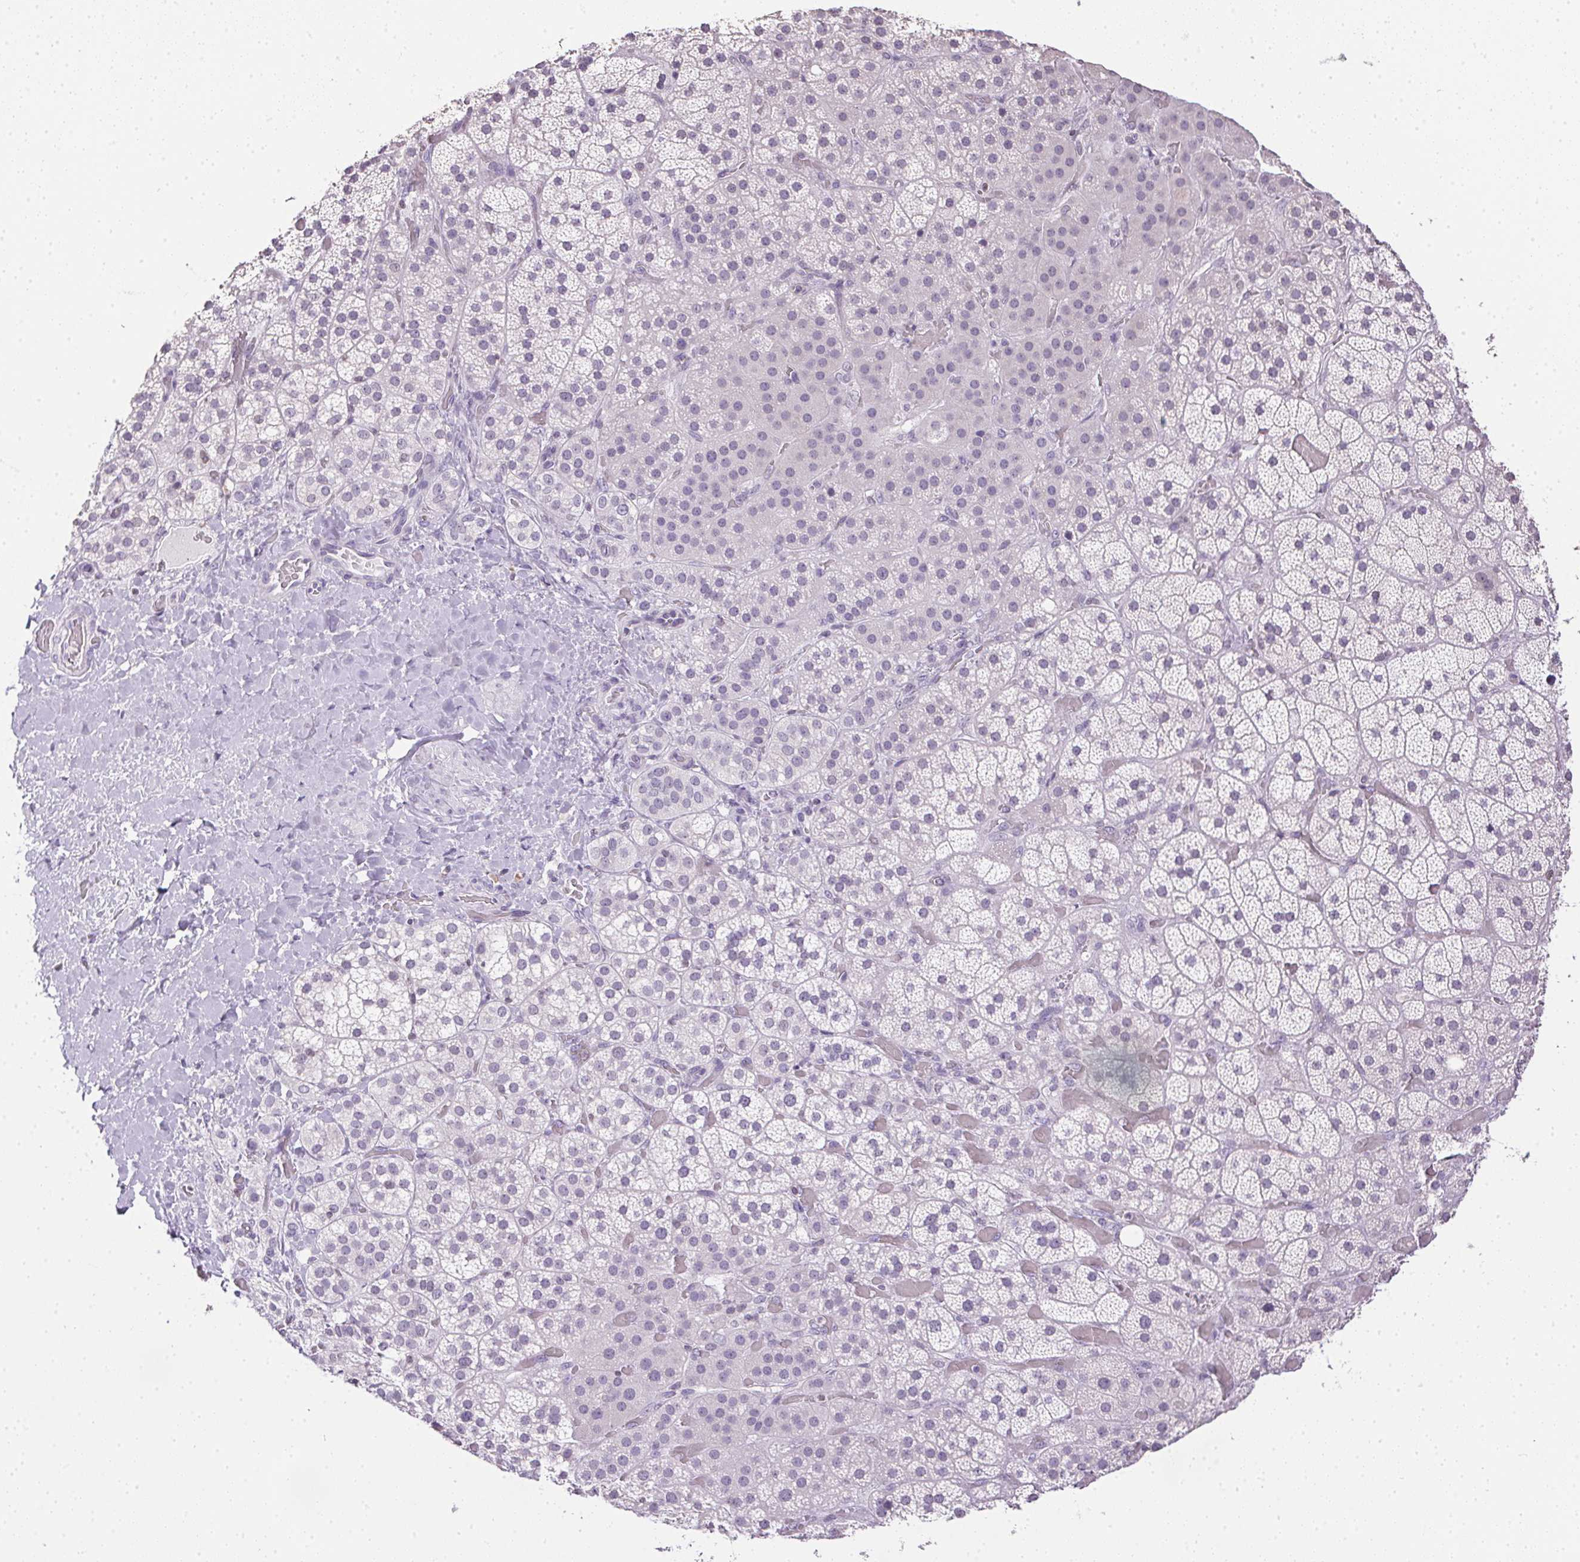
{"staining": {"intensity": "negative", "quantity": "none", "location": "none"}, "tissue": "adrenal gland", "cell_type": "Glandular cells", "image_type": "normal", "snomed": [{"axis": "morphology", "description": "Normal tissue, NOS"}, {"axis": "topography", "description": "Adrenal gland"}], "caption": "This image is of unremarkable adrenal gland stained with immunohistochemistry to label a protein in brown with the nuclei are counter-stained blue. There is no staining in glandular cells.", "gene": "PRL", "patient": {"sex": "male", "age": 57}}